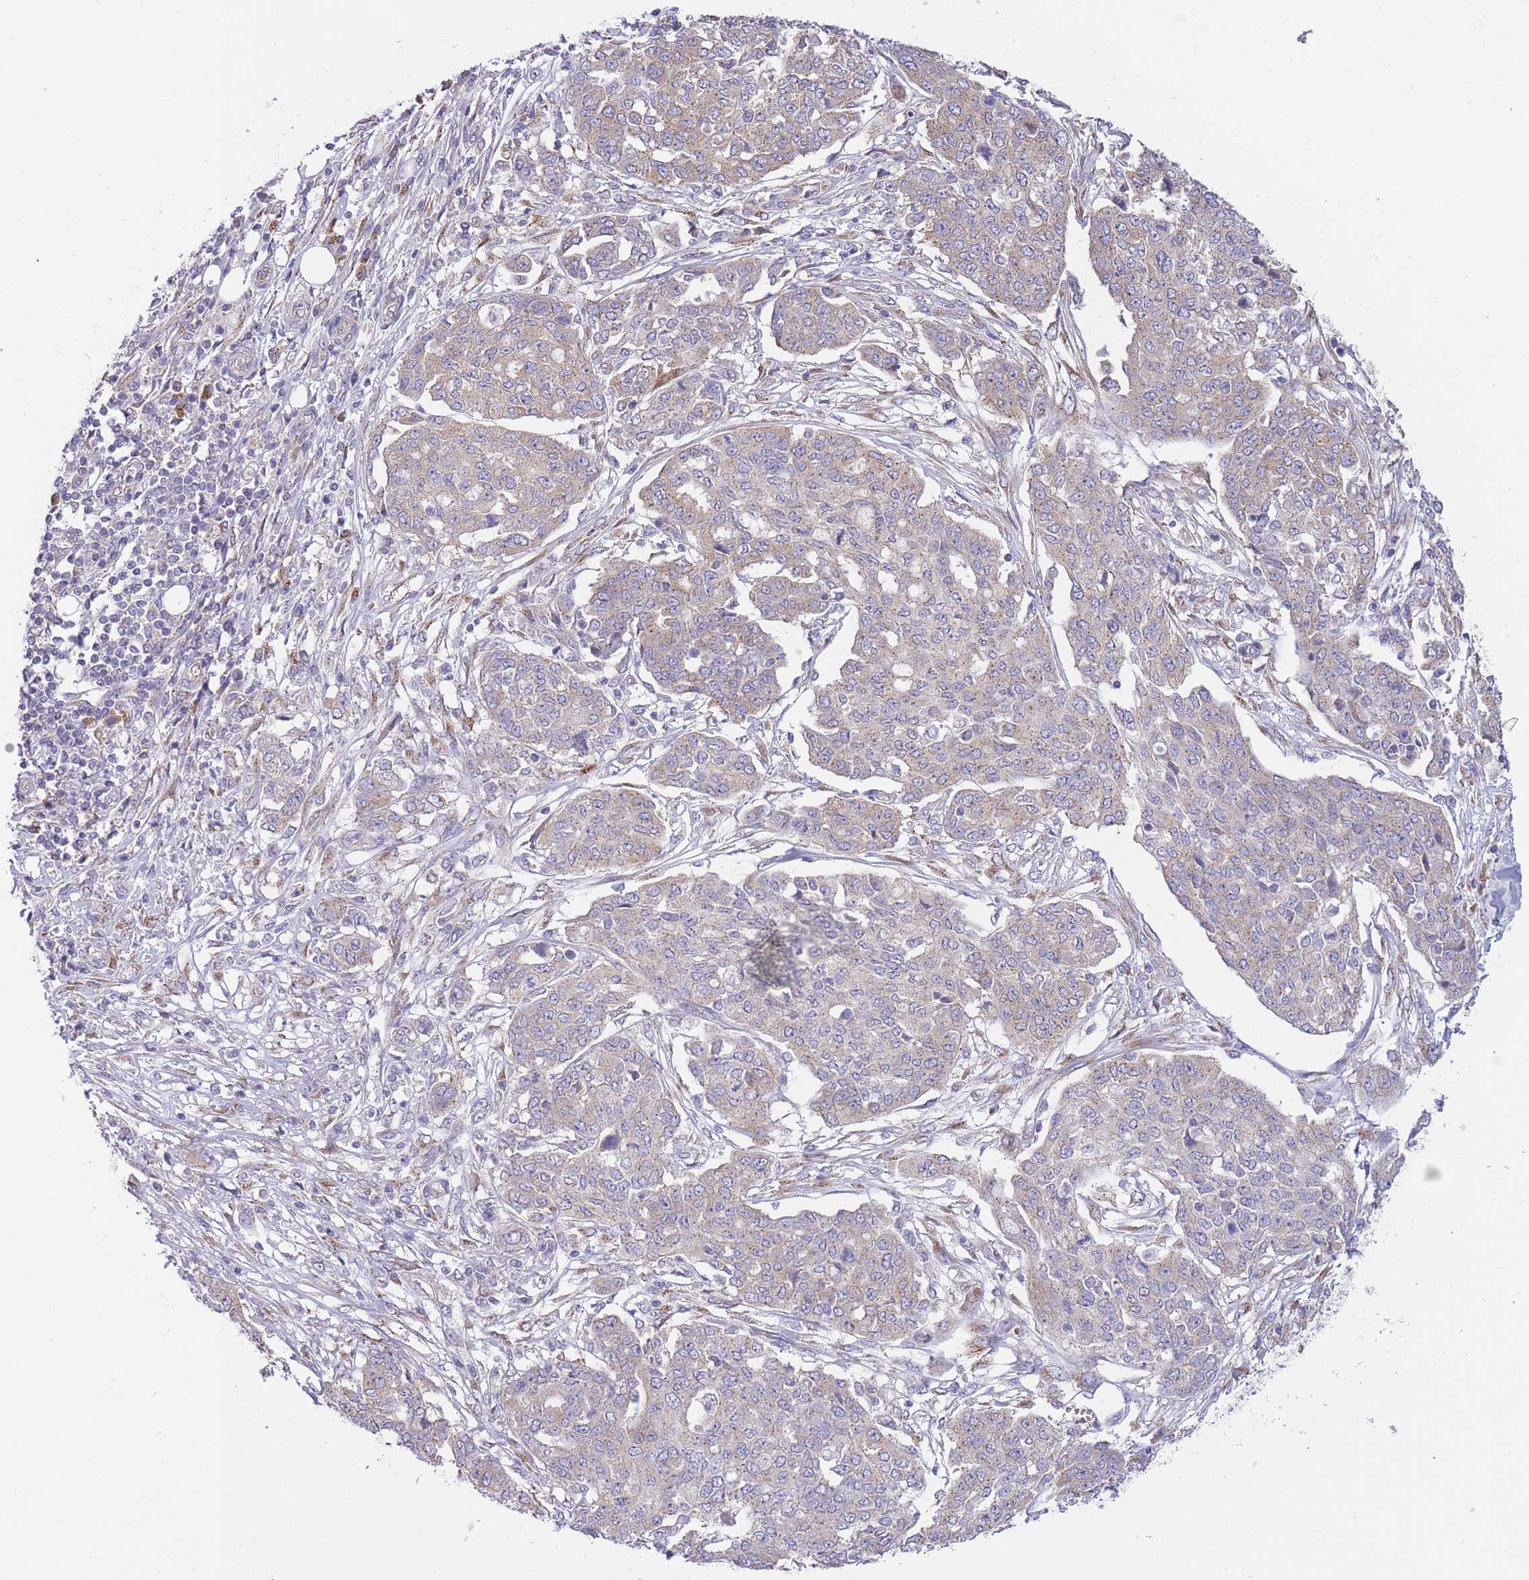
{"staining": {"intensity": "moderate", "quantity": "<25%", "location": "cytoplasmic/membranous"}, "tissue": "ovarian cancer", "cell_type": "Tumor cells", "image_type": "cancer", "snomed": [{"axis": "morphology", "description": "Cystadenocarcinoma, serous, NOS"}, {"axis": "topography", "description": "Soft tissue"}, {"axis": "topography", "description": "Ovary"}], "caption": "Immunohistochemistry image of neoplastic tissue: human ovarian cancer stained using immunohistochemistry (IHC) exhibits low levels of moderate protein expression localized specifically in the cytoplasmic/membranous of tumor cells, appearing as a cytoplasmic/membranous brown color.", "gene": "COPG2", "patient": {"sex": "female", "age": 57}}